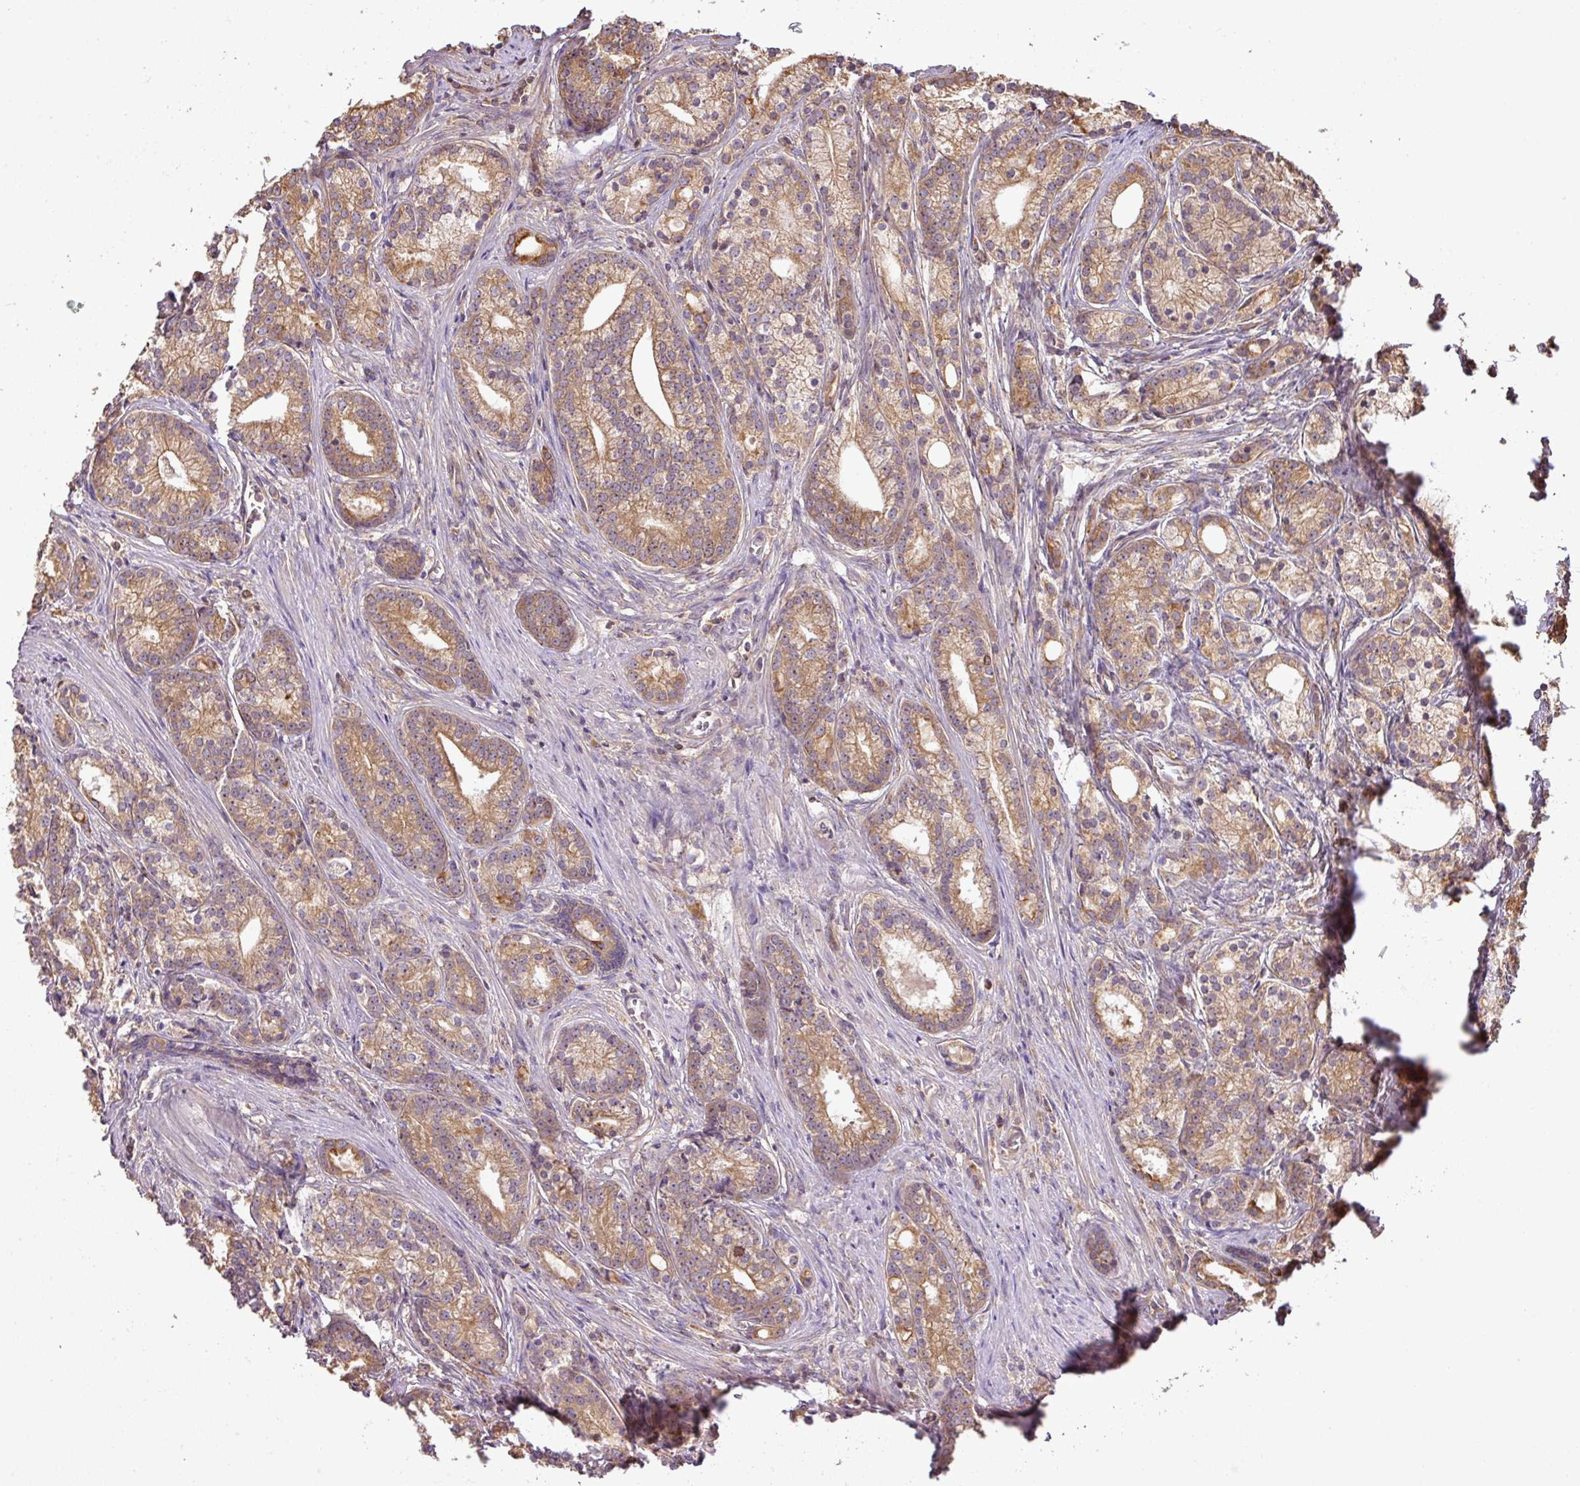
{"staining": {"intensity": "moderate", "quantity": ">75%", "location": "cytoplasmic/membranous"}, "tissue": "prostate cancer", "cell_type": "Tumor cells", "image_type": "cancer", "snomed": [{"axis": "morphology", "description": "Adenocarcinoma, Low grade"}, {"axis": "topography", "description": "Prostate"}], "caption": "Human prostate cancer stained for a protein (brown) exhibits moderate cytoplasmic/membranous positive positivity in approximately >75% of tumor cells.", "gene": "VENTX", "patient": {"sex": "male", "age": 71}}